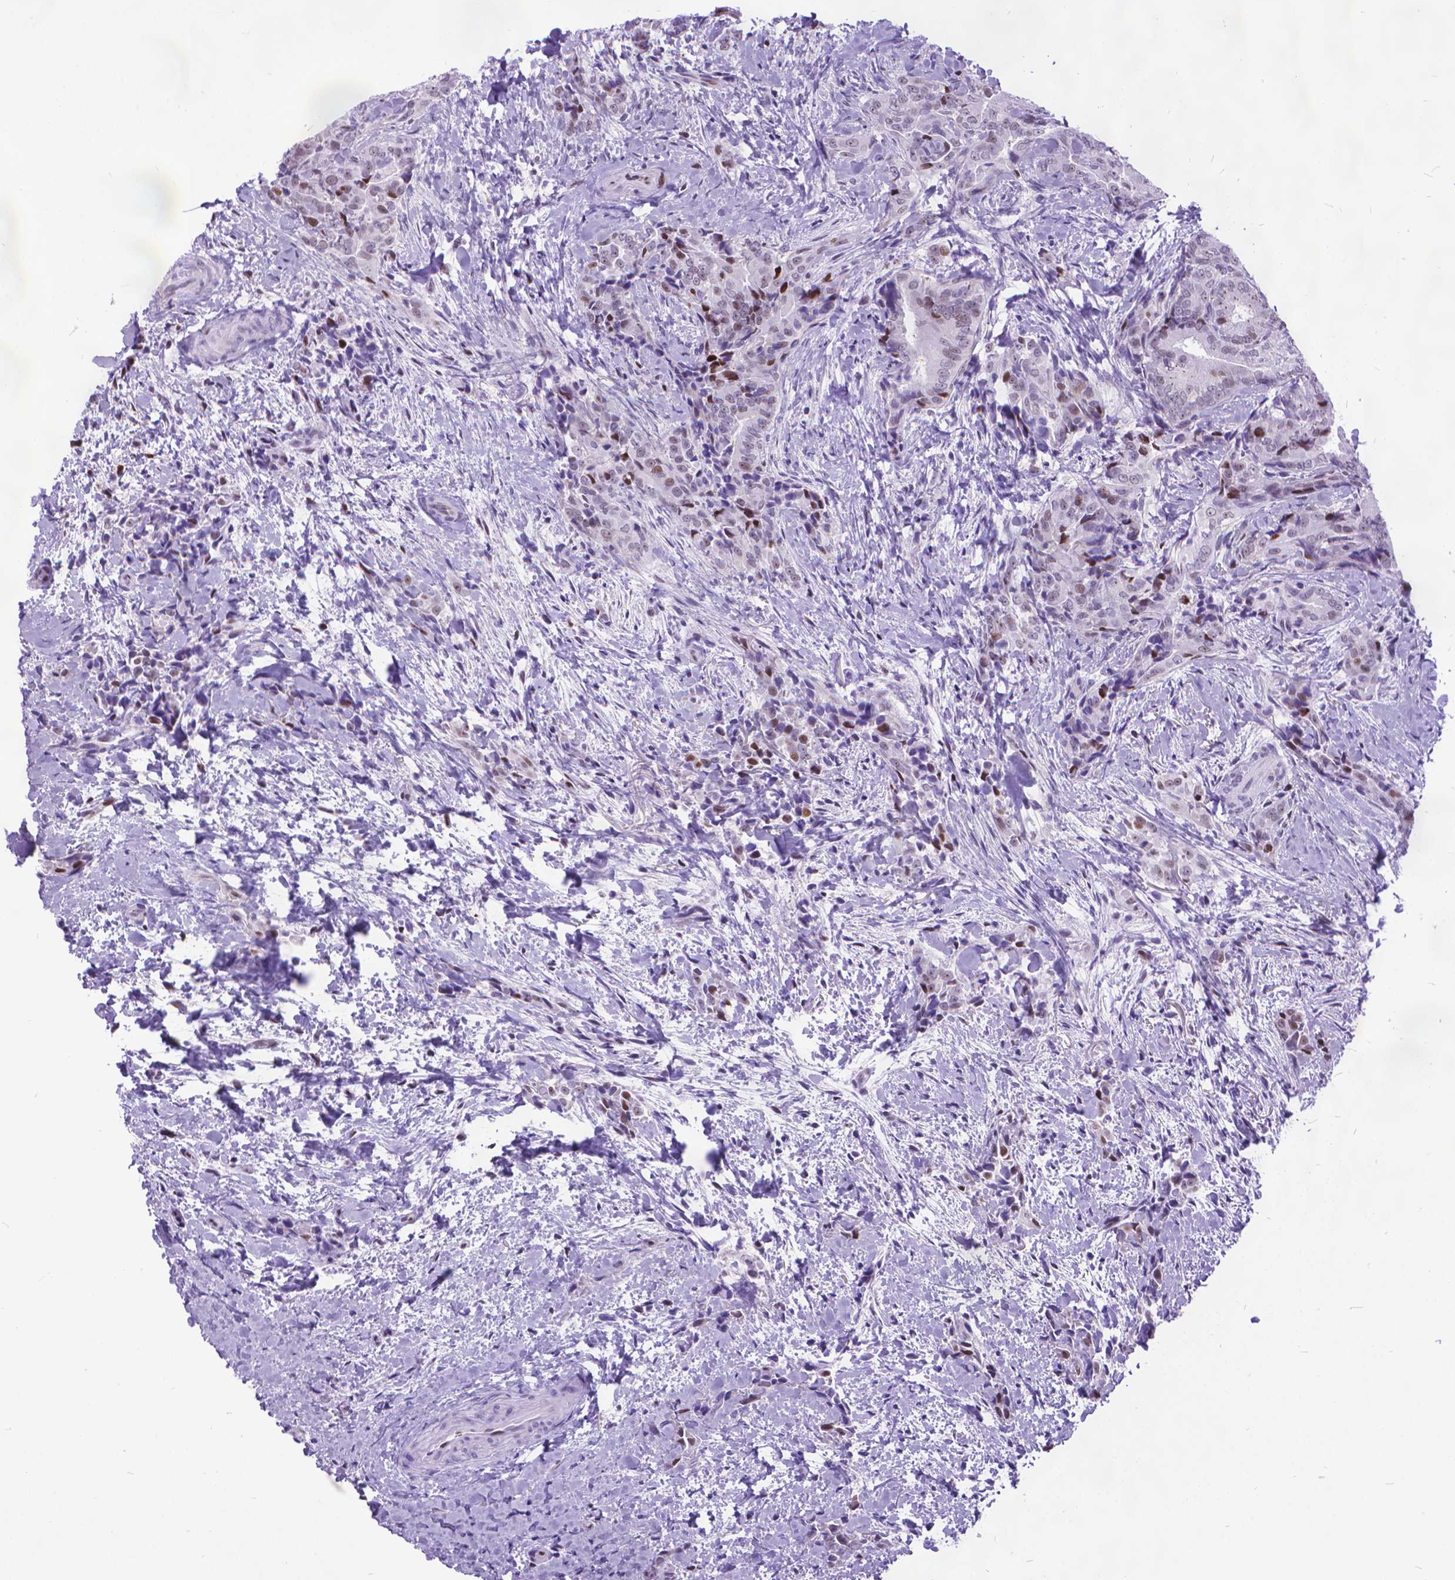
{"staining": {"intensity": "moderate", "quantity": "<25%", "location": "nuclear"}, "tissue": "thyroid cancer", "cell_type": "Tumor cells", "image_type": "cancer", "snomed": [{"axis": "morphology", "description": "Papillary adenocarcinoma, NOS"}, {"axis": "topography", "description": "Thyroid gland"}], "caption": "DAB immunohistochemical staining of thyroid cancer reveals moderate nuclear protein staining in approximately <25% of tumor cells. Immunohistochemistry stains the protein of interest in brown and the nuclei are stained blue.", "gene": "POLE4", "patient": {"sex": "male", "age": 61}}